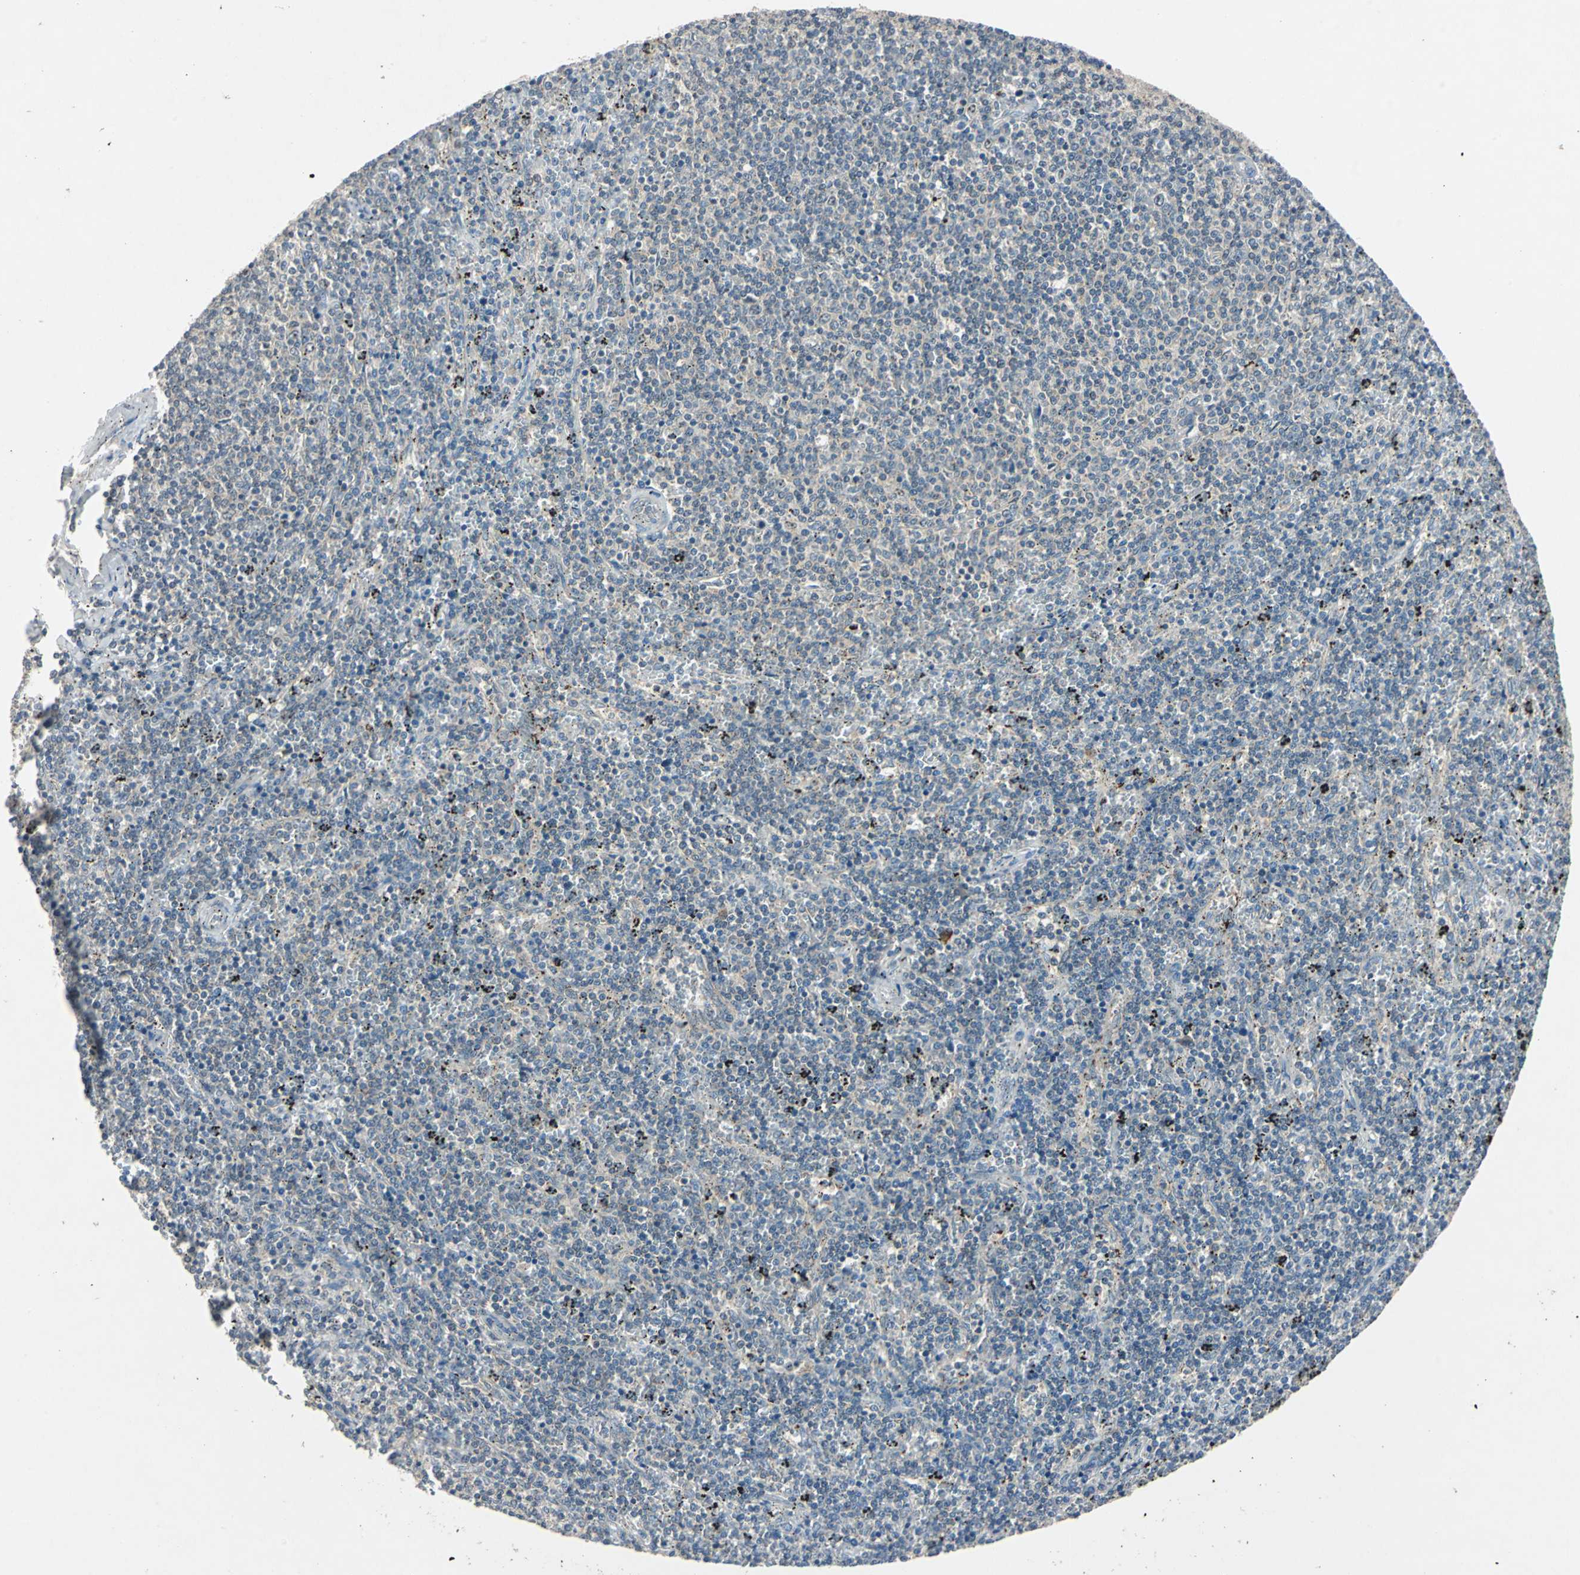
{"staining": {"intensity": "negative", "quantity": "none", "location": "none"}, "tissue": "lymphoma", "cell_type": "Tumor cells", "image_type": "cancer", "snomed": [{"axis": "morphology", "description": "Malignant lymphoma, non-Hodgkin's type, Low grade"}, {"axis": "topography", "description": "Spleen"}], "caption": "Histopathology image shows no significant protein expression in tumor cells of low-grade malignant lymphoma, non-Hodgkin's type.", "gene": "SLC2A13", "patient": {"sex": "female", "age": 50}}